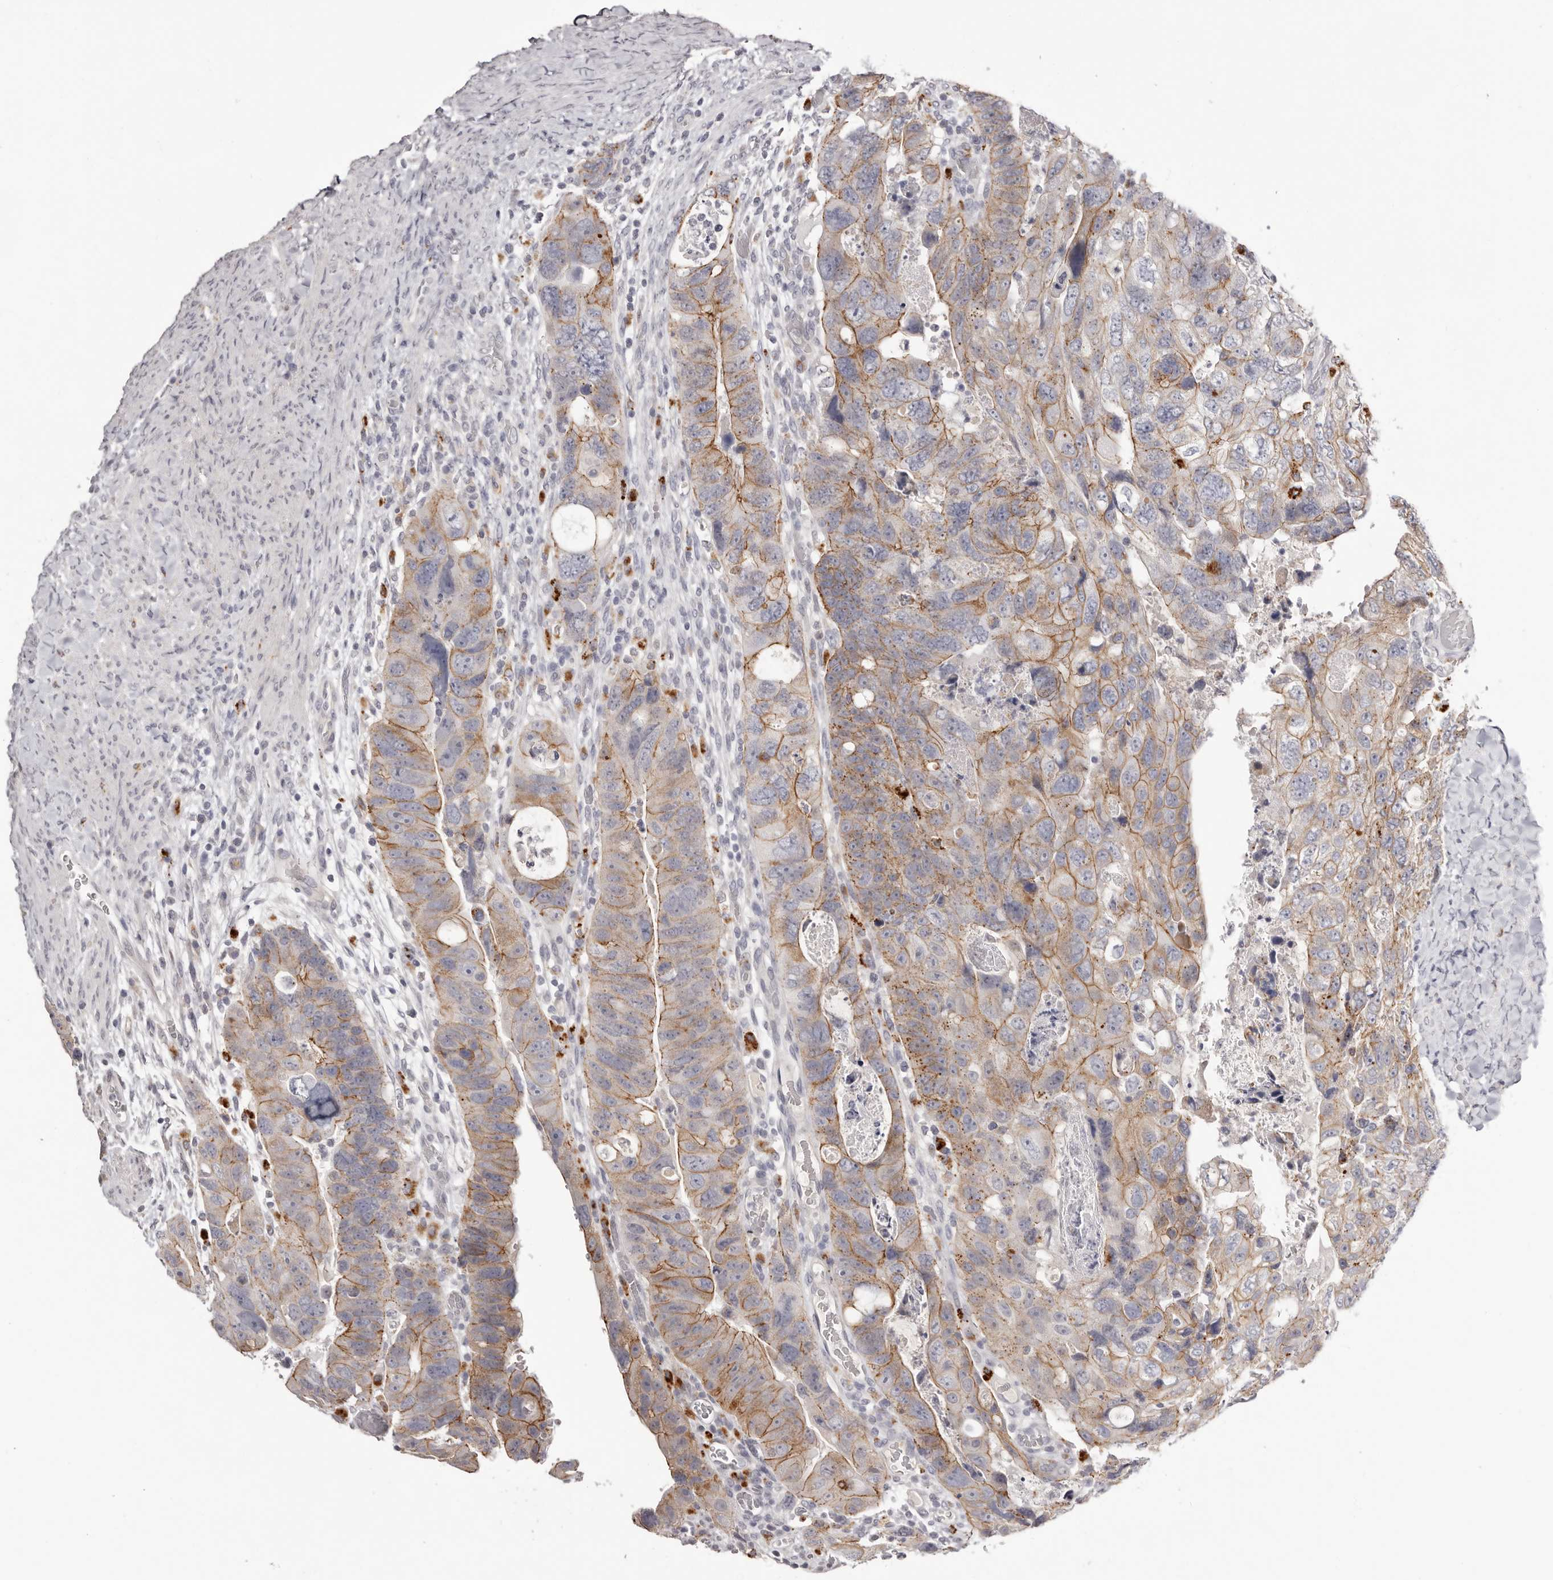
{"staining": {"intensity": "moderate", "quantity": "25%-75%", "location": "cytoplasmic/membranous"}, "tissue": "colorectal cancer", "cell_type": "Tumor cells", "image_type": "cancer", "snomed": [{"axis": "morphology", "description": "Adenocarcinoma, NOS"}, {"axis": "topography", "description": "Rectum"}], "caption": "High-magnification brightfield microscopy of colorectal cancer stained with DAB (brown) and counterstained with hematoxylin (blue). tumor cells exhibit moderate cytoplasmic/membranous positivity is appreciated in about25%-75% of cells.", "gene": "PCDHB6", "patient": {"sex": "male", "age": 59}}